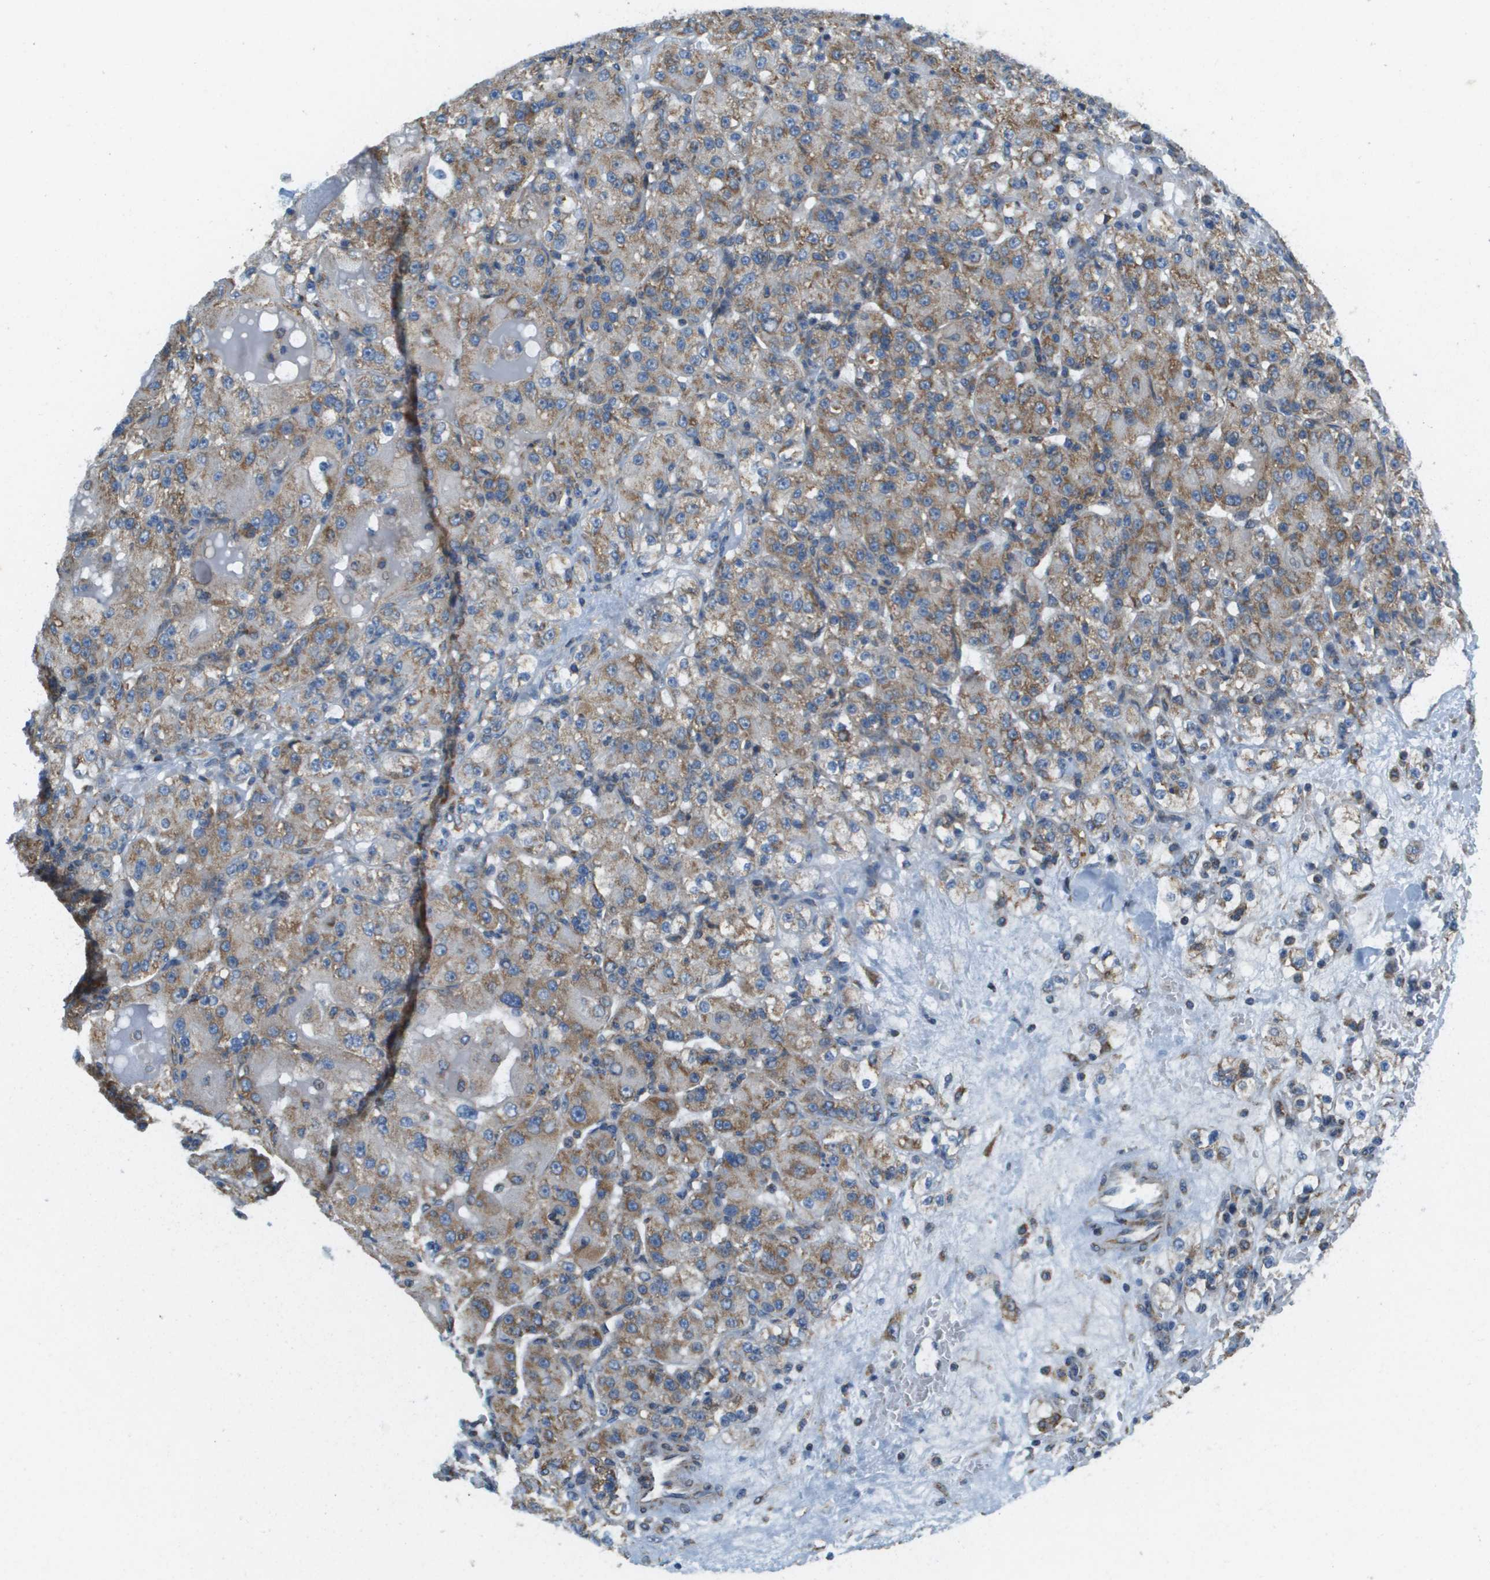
{"staining": {"intensity": "moderate", "quantity": ">75%", "location": "cytoplasmic/membranous"}, "tissue": "renal cancer", "cell_type": "Tumor cells", "image_type": "cancer", "snomed": [{"axis": "morphology", "description": "Normal tissue, NOS"}, {"axis": "morphology", "description": "Adenocarcinoma, NOS"}, {"axis": "topography", "description": "Kidney"}], "caption": "Immunohistochemical staining of human renal cancer (adenocarcinoma) demonstrates moderate cytoplasmic/membranous protein expression in about >75% of tumor cells. (IHC, brightfield microscopy, high magnification).", "gene": "TAOK3", "patient": {"sex": "male", "age": 61}}